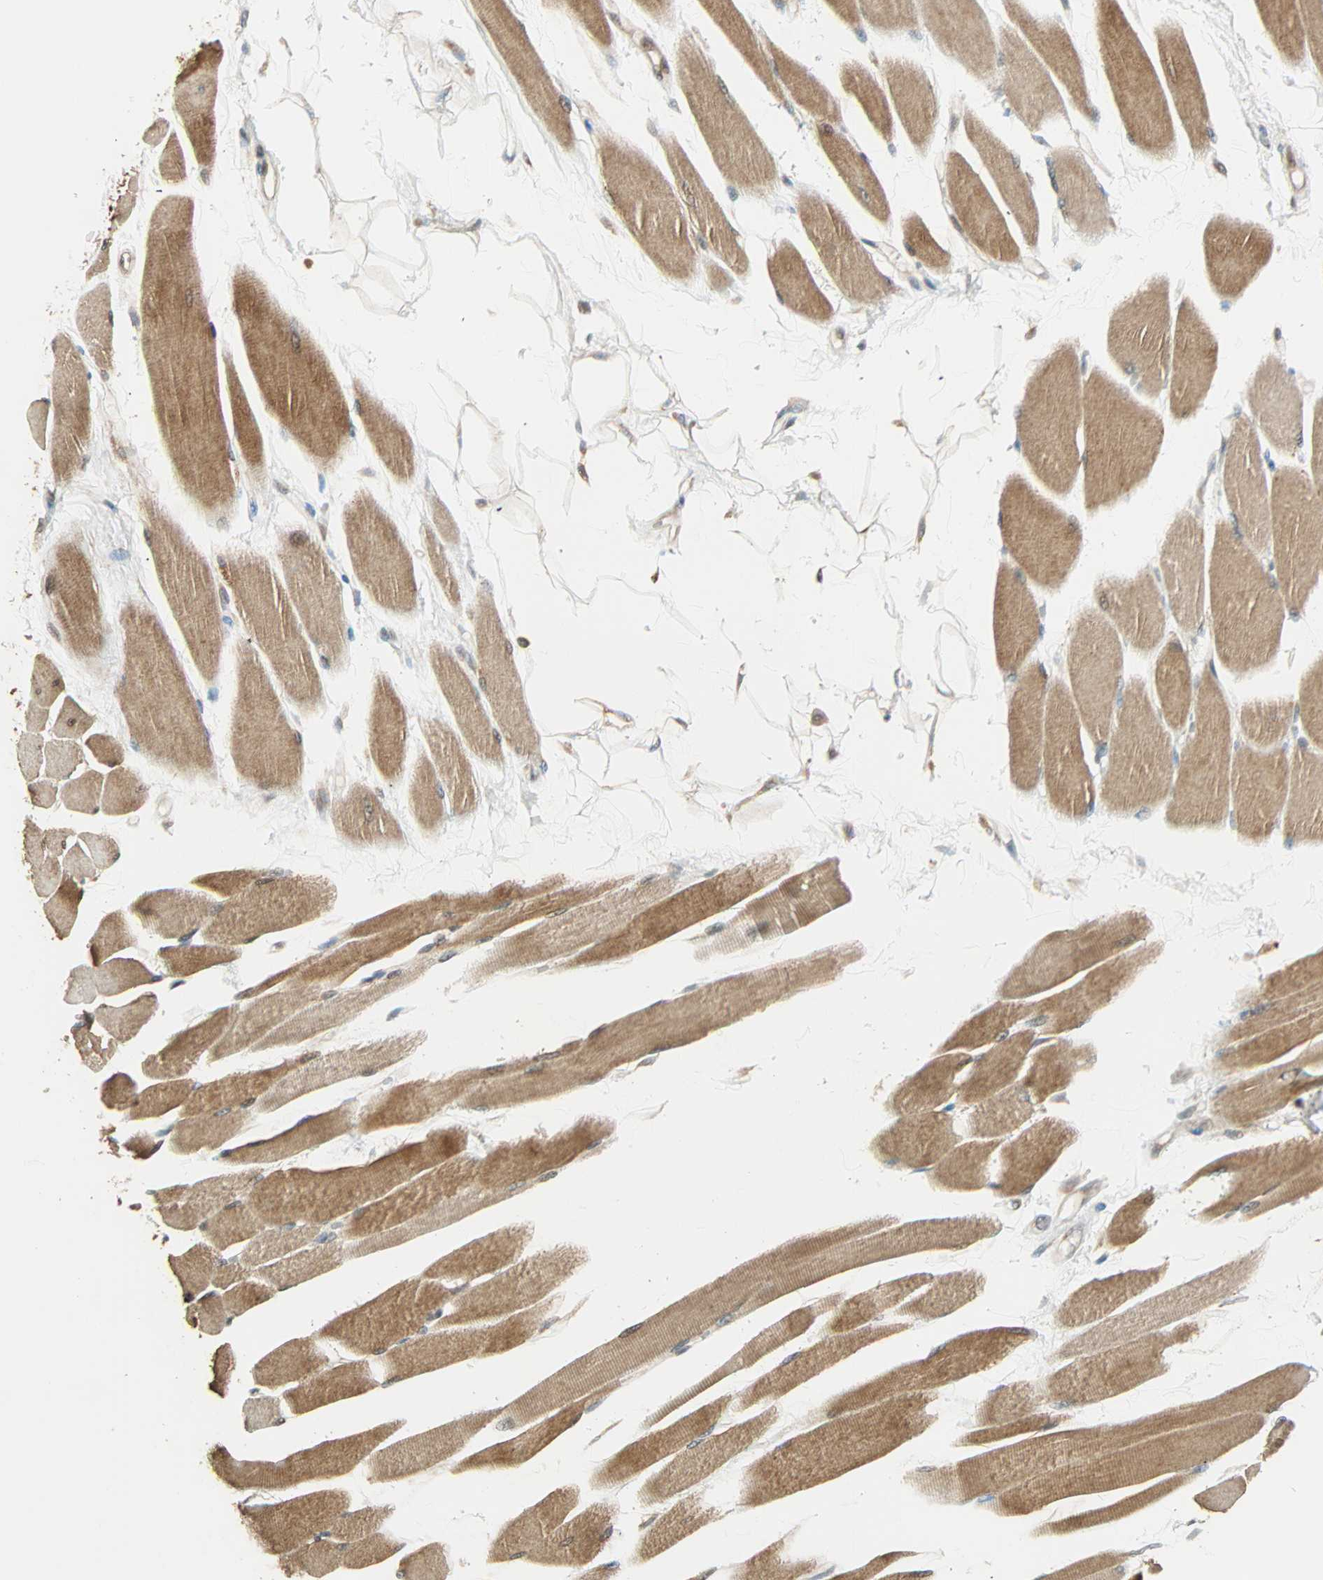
{"staining": {"intensity": "strong", "quantity": ">75%", "location": "cytoplasmic/membranous,nuclear"}, "tissue": "skeletal muscle", "cell_type": "Myocytes", "image_type": "normal", "snomed": [{"axis": "morphology", "description": "Normal tissue, NOS"}, {"axis": "topography", "description": "Skeletal muscle"}, {"axis": "topography", "description": "Peripheral nerve tissue"}], "caption": "Protein expression analysis of normal skeletal muscle displays strong cytoplasmic/membranous,nuclear positivity in approximately >75% of myocytes. Nuclei are stained in blue.", "gene": "PNPLA6", "patient": {"sex": "female", "age": 84}}